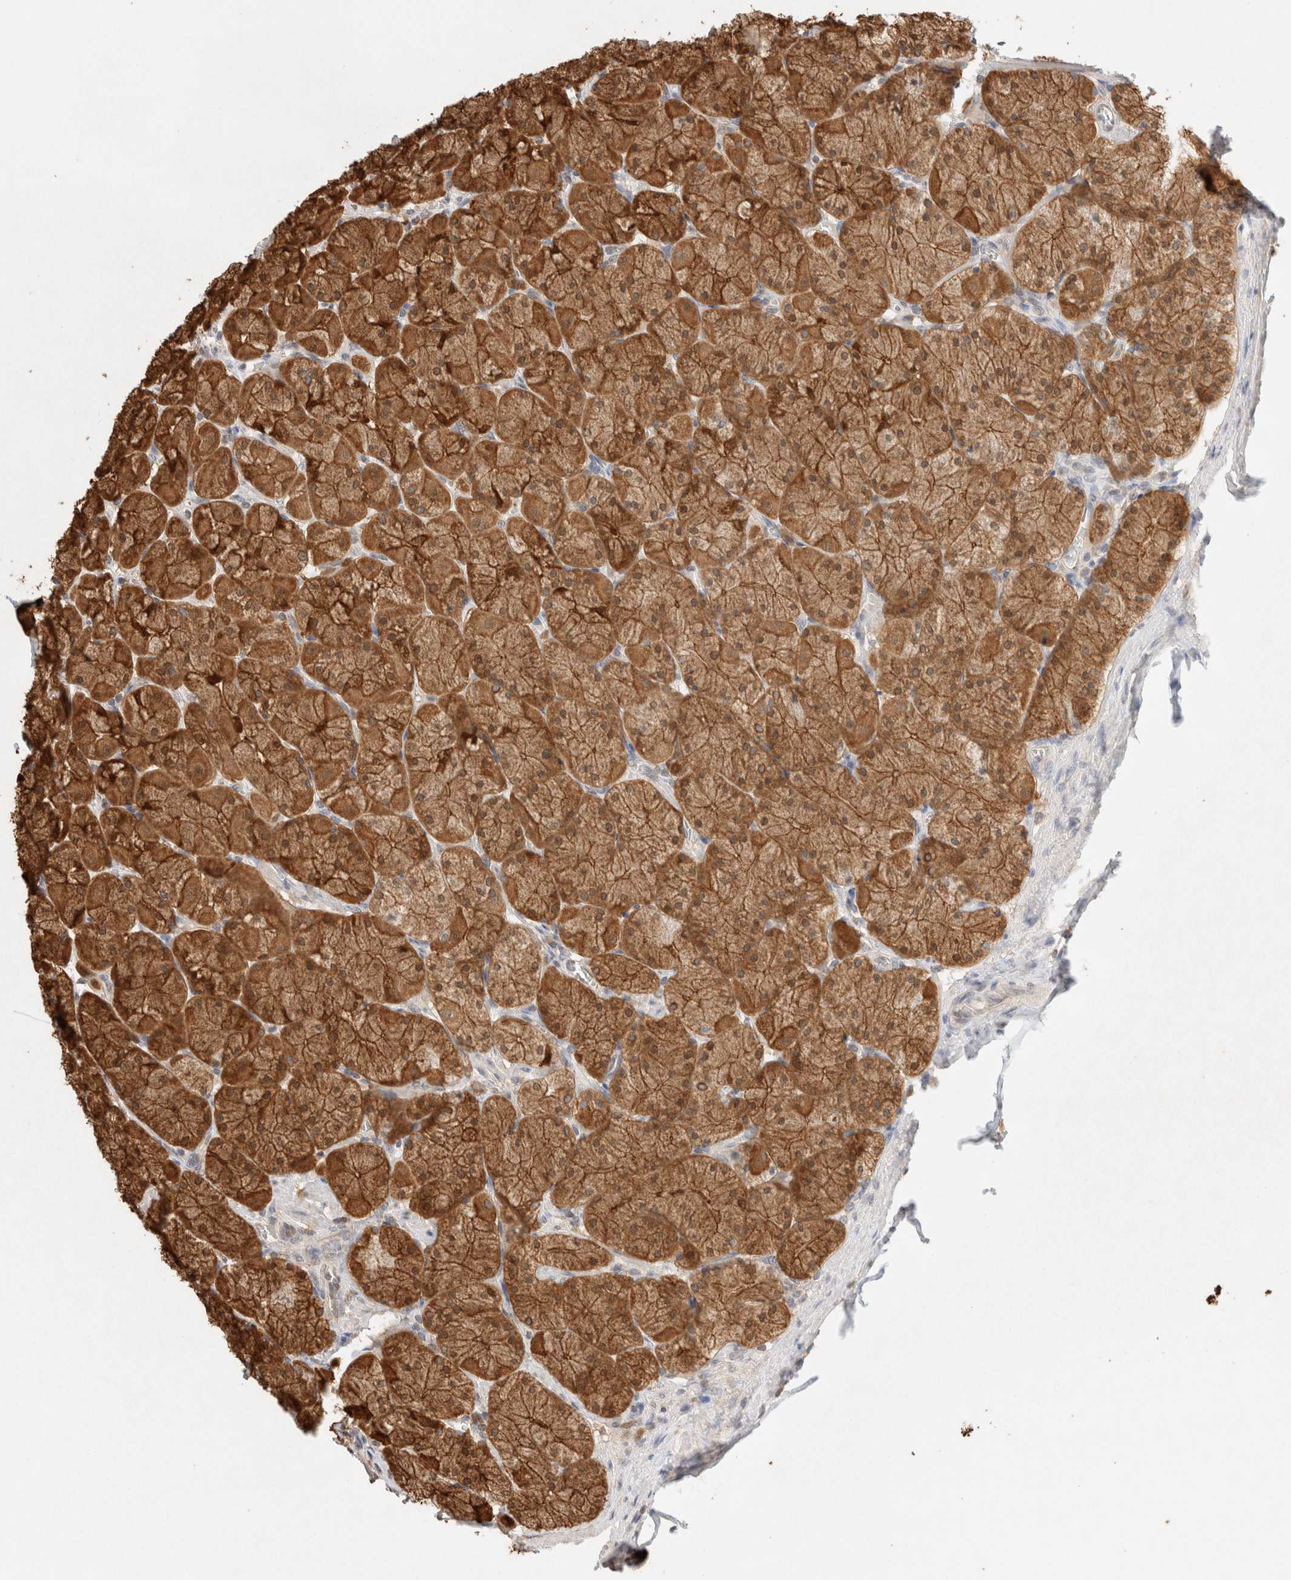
{"staining": {"intensity": "moderate", "quantity": ">75%", "location": "cytoplasmic/membranous,nuclear"}, "tissue": "stomach", "cell_type": "Glandular cells", "image_type": "normal", "snomed": [{"axis": "morphology", "description": "Normal tissue, NOS"}, {"axis": "topography", "description": "Stomach, upper"}], "caption": "DAB (3,3'-diaminobenzidine) immunohistochemical staining of normal human stomach reveals moderate cytoplasmic/membranous,nuclear protein expression in about >75% of glandular cells.", "gene": "CA13", "patient": {"sex": "female", "age": 56}}